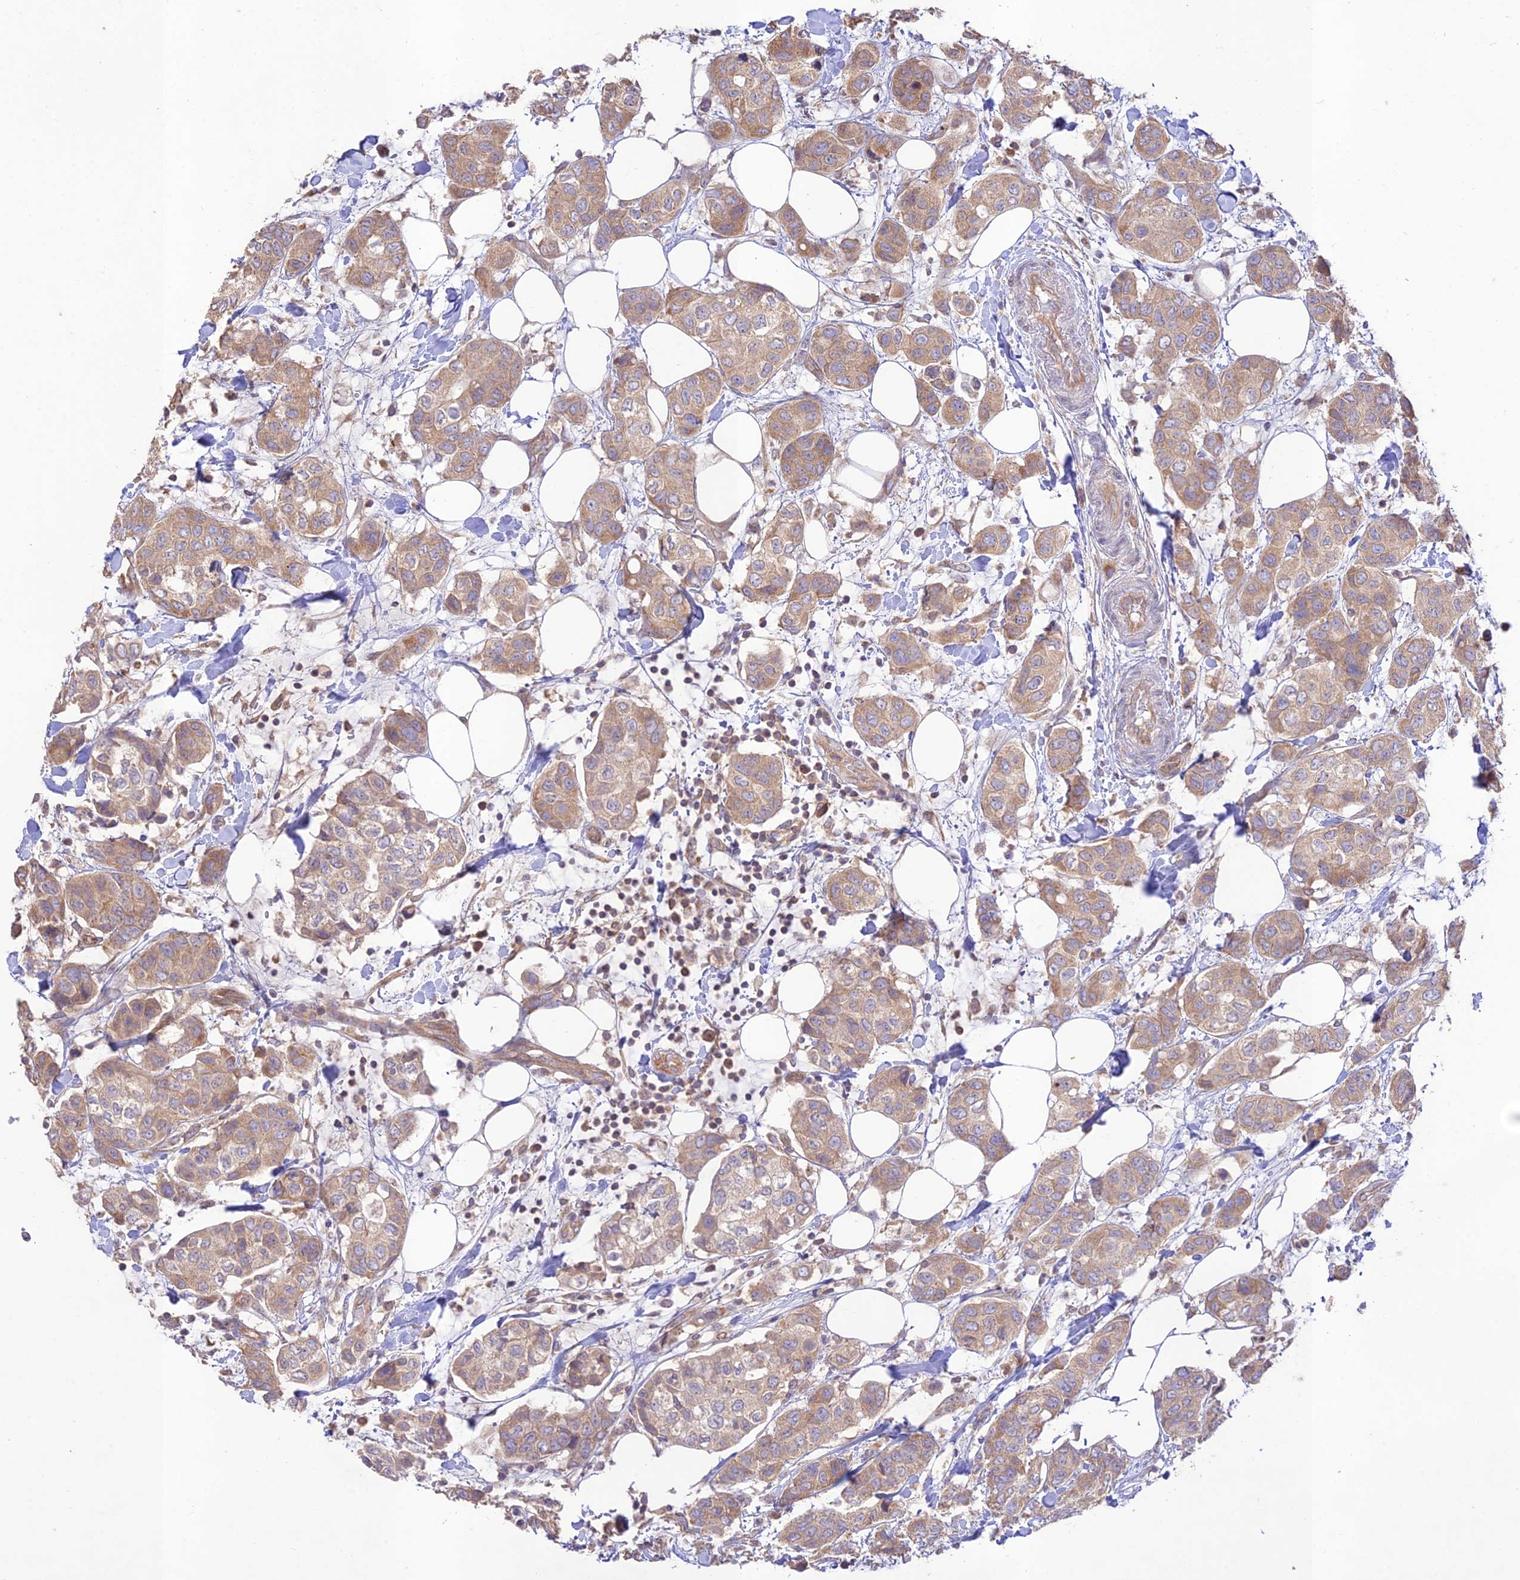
{"staining": {"intensity": "moderate", "quantity": ">75%", "location": "cytoplasmic/membranous"}, "tissue": "breast cancer", "cell_type": "Tumor cells", "image_type": "cancer", "snomed": [{"axis": "morphology", "description": "Lobular carcinoma"}, {"axis": "topography", "description": "Breast"}], "caption": "A photomicrograph of human breast lobular carcinoma stained for a protein demonstrates moderate cytoplasmic/membranous brown staining in tumor cells.", "gene": "TMEM259", "patient": {"sex": "female", "age": 51}}